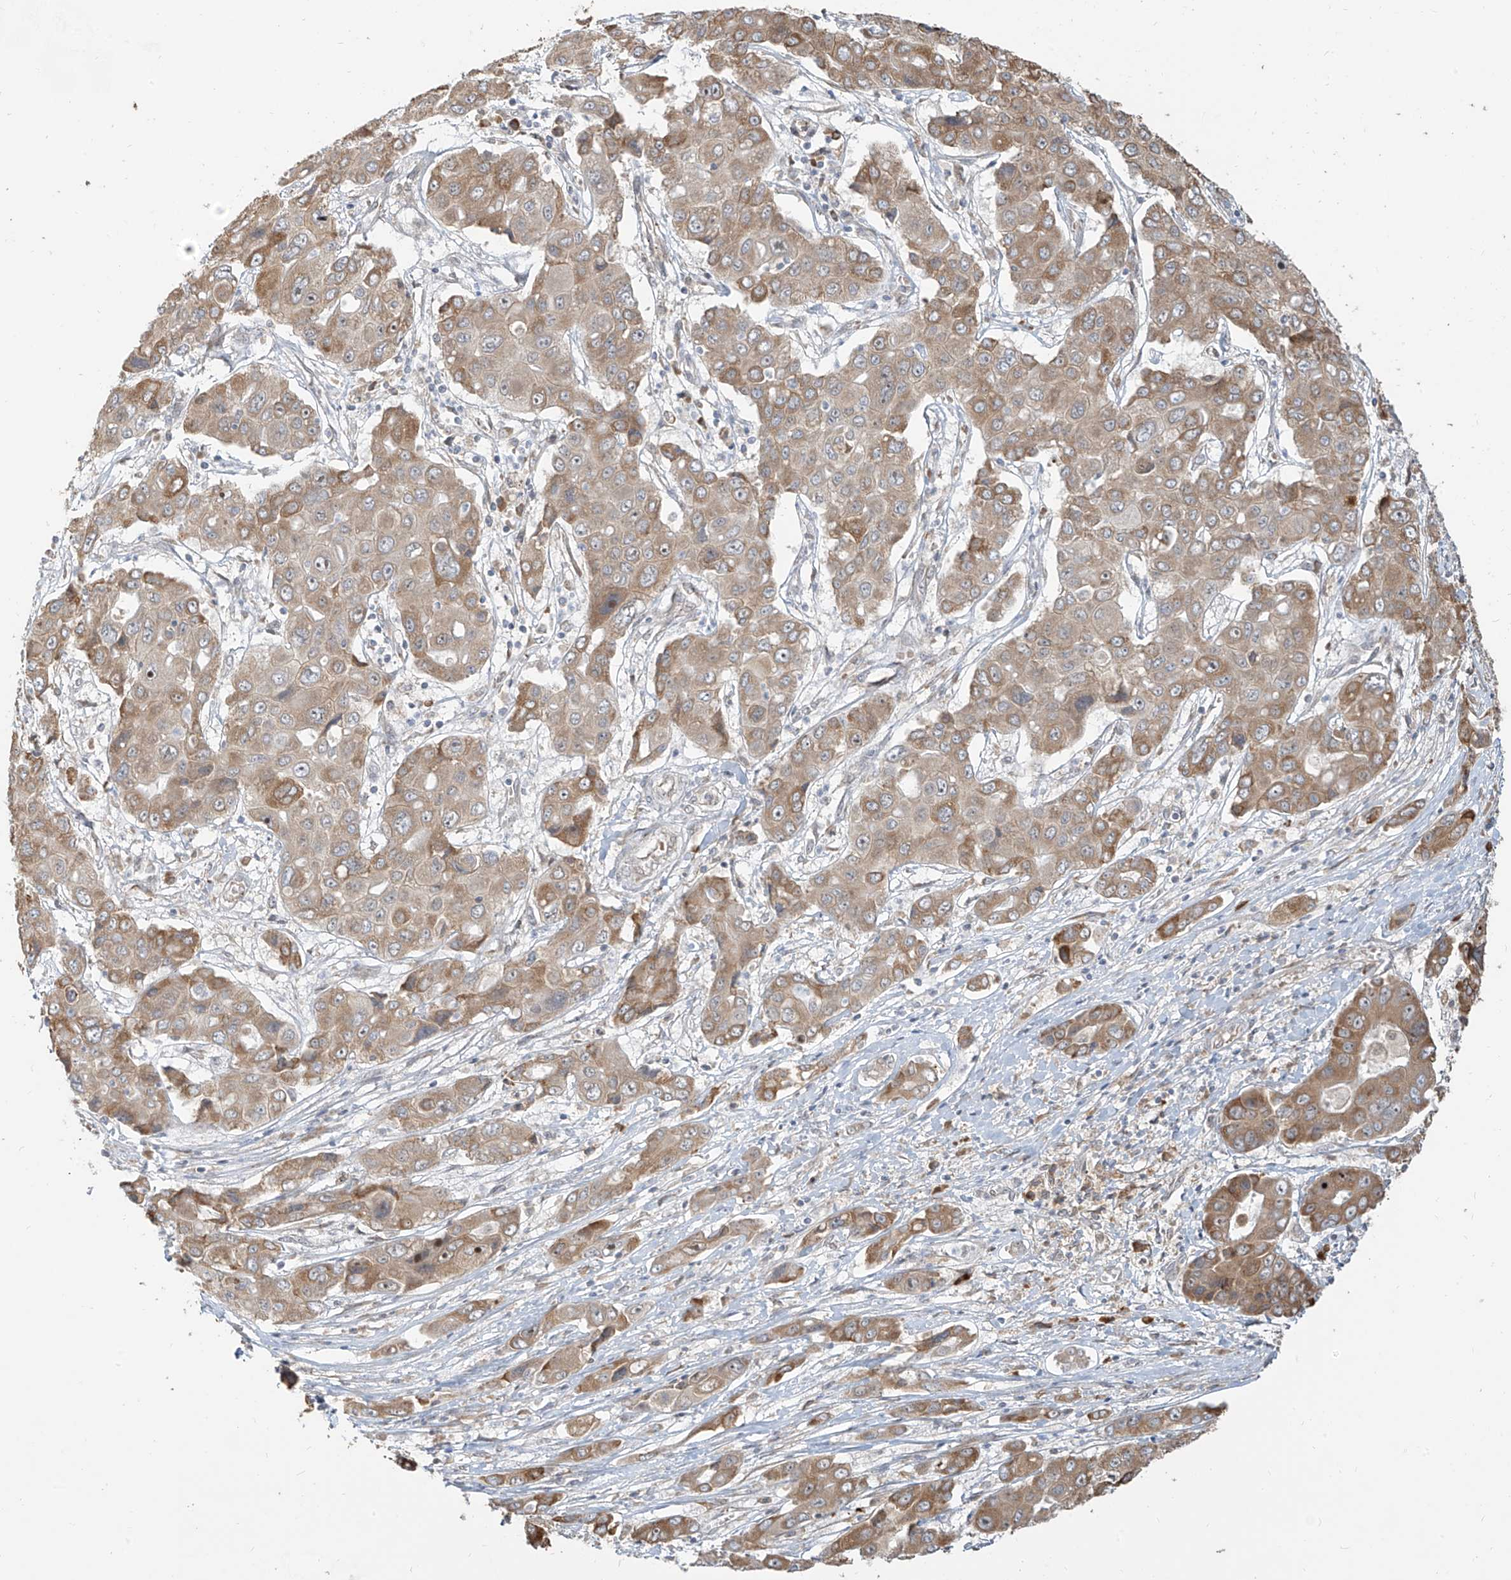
{"staining": {"intensity": "moderate", "quantity": "25%-75%", "location": "cytoplasmic/membranous"}, "tissue": "liver cancer", "cell_type": "Tumor cells", "image_type": "cancer", "snomed": [{"axis": "morphology", "description": "Cholangiocarcinoma"}, {"axis": "topography", "description": "Liver"}], "caption": "Immunohistochemical staining of human cholangiocarcinoma (liver) shows moderate cytoplasmic/membranous protein positivity in approximately 25%-75% of tumor cells.", "gene": "ZMYM2", "patient": {"sex": "male", "age": 67}}